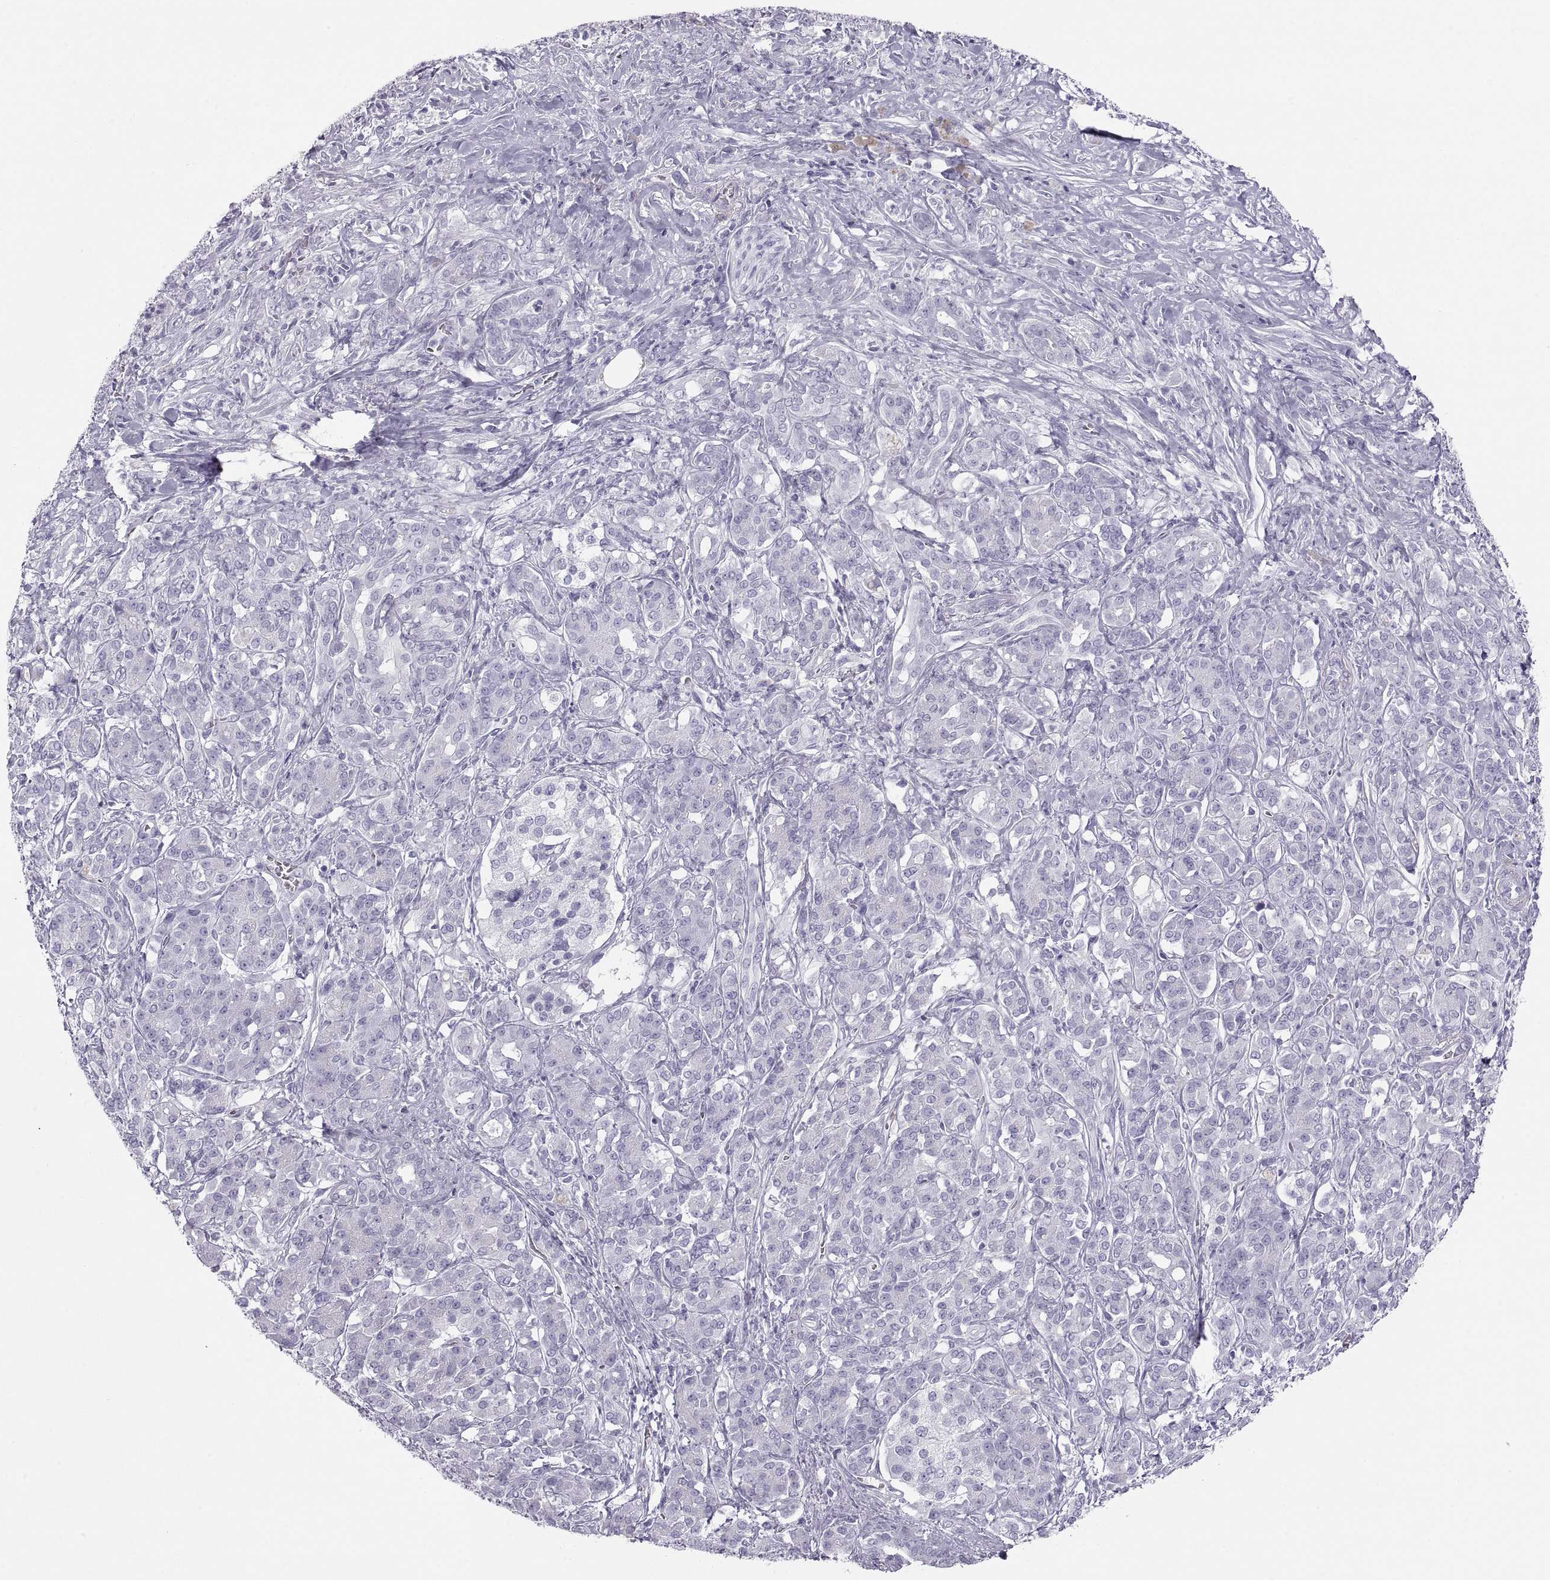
{"staining": {"intensity": "negative", "quantity": "none", "location": "none"}, "tissue": "pancreatic cancer", "cell_type": "Tumor cells", "image_type": "cancer", "snomed": [{"axis": "morphology", "description": "Normal tissue, NOS"}, {"axis": "morphology", "description": "Inflammation, NOS"}, {"axis": "morphology", "description": "Adenocarcinoma, NOS"}, {"axis": "topography", "description": "Pancreas"}], "caption": "The photomicrograph reveals no significant staining in tumor cells of pancreatic cancer.", "gene": "SEMG1", "patient": {"sex": "male", "age": 57}}